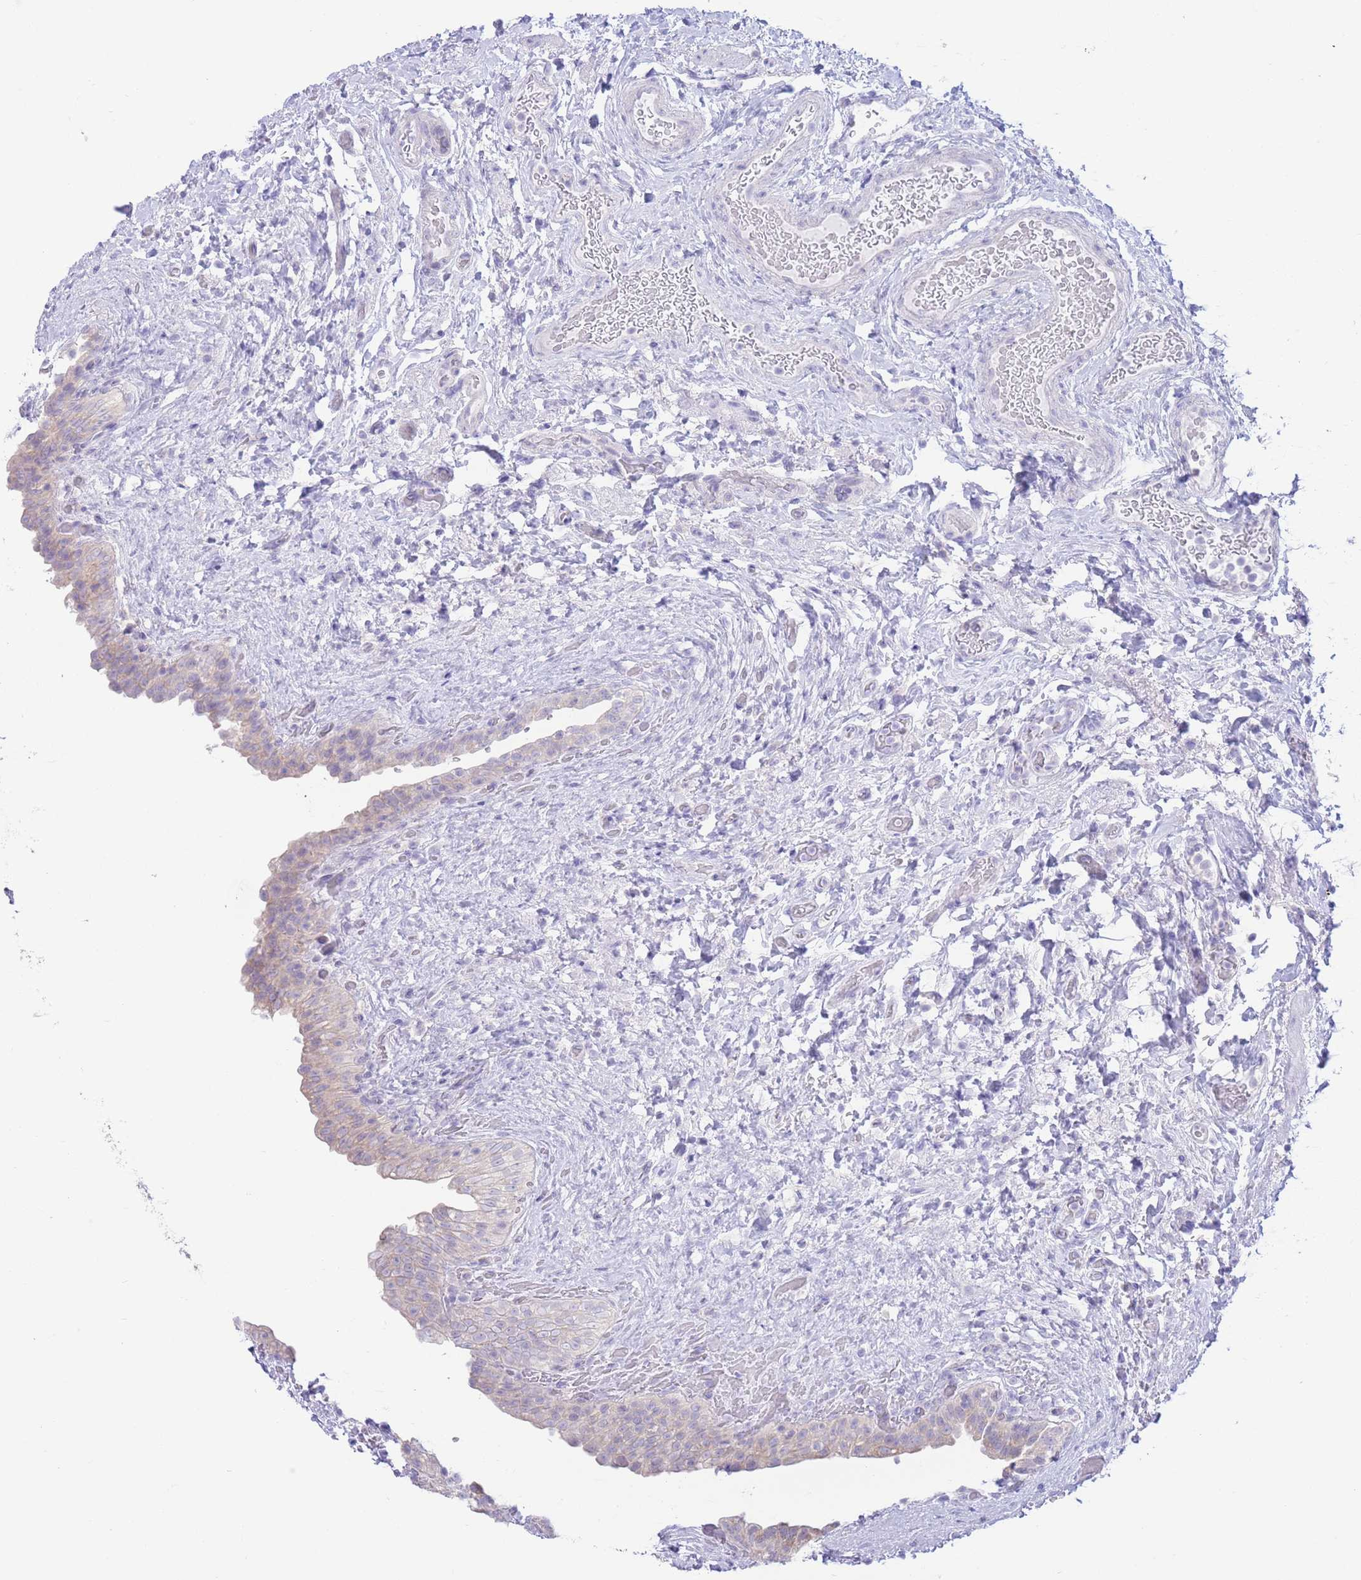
{"staining": {"intensity": "negative", "quantity": "none", "location": "none"}, "tissue": "urinary bladder", "cell_type": "Urothelial cells", "image_type": "normal", "snomed": [{"axis": "morphology", "description": "Normal tissue, NOS"}, {"axis": "topography", "description": "Urinary bladder"}], "caption": "The image shows no staining of urothelial cells in normal urinary bladder.", "gene": "FAH", "patient": {"sex": "male", "age": 69}}